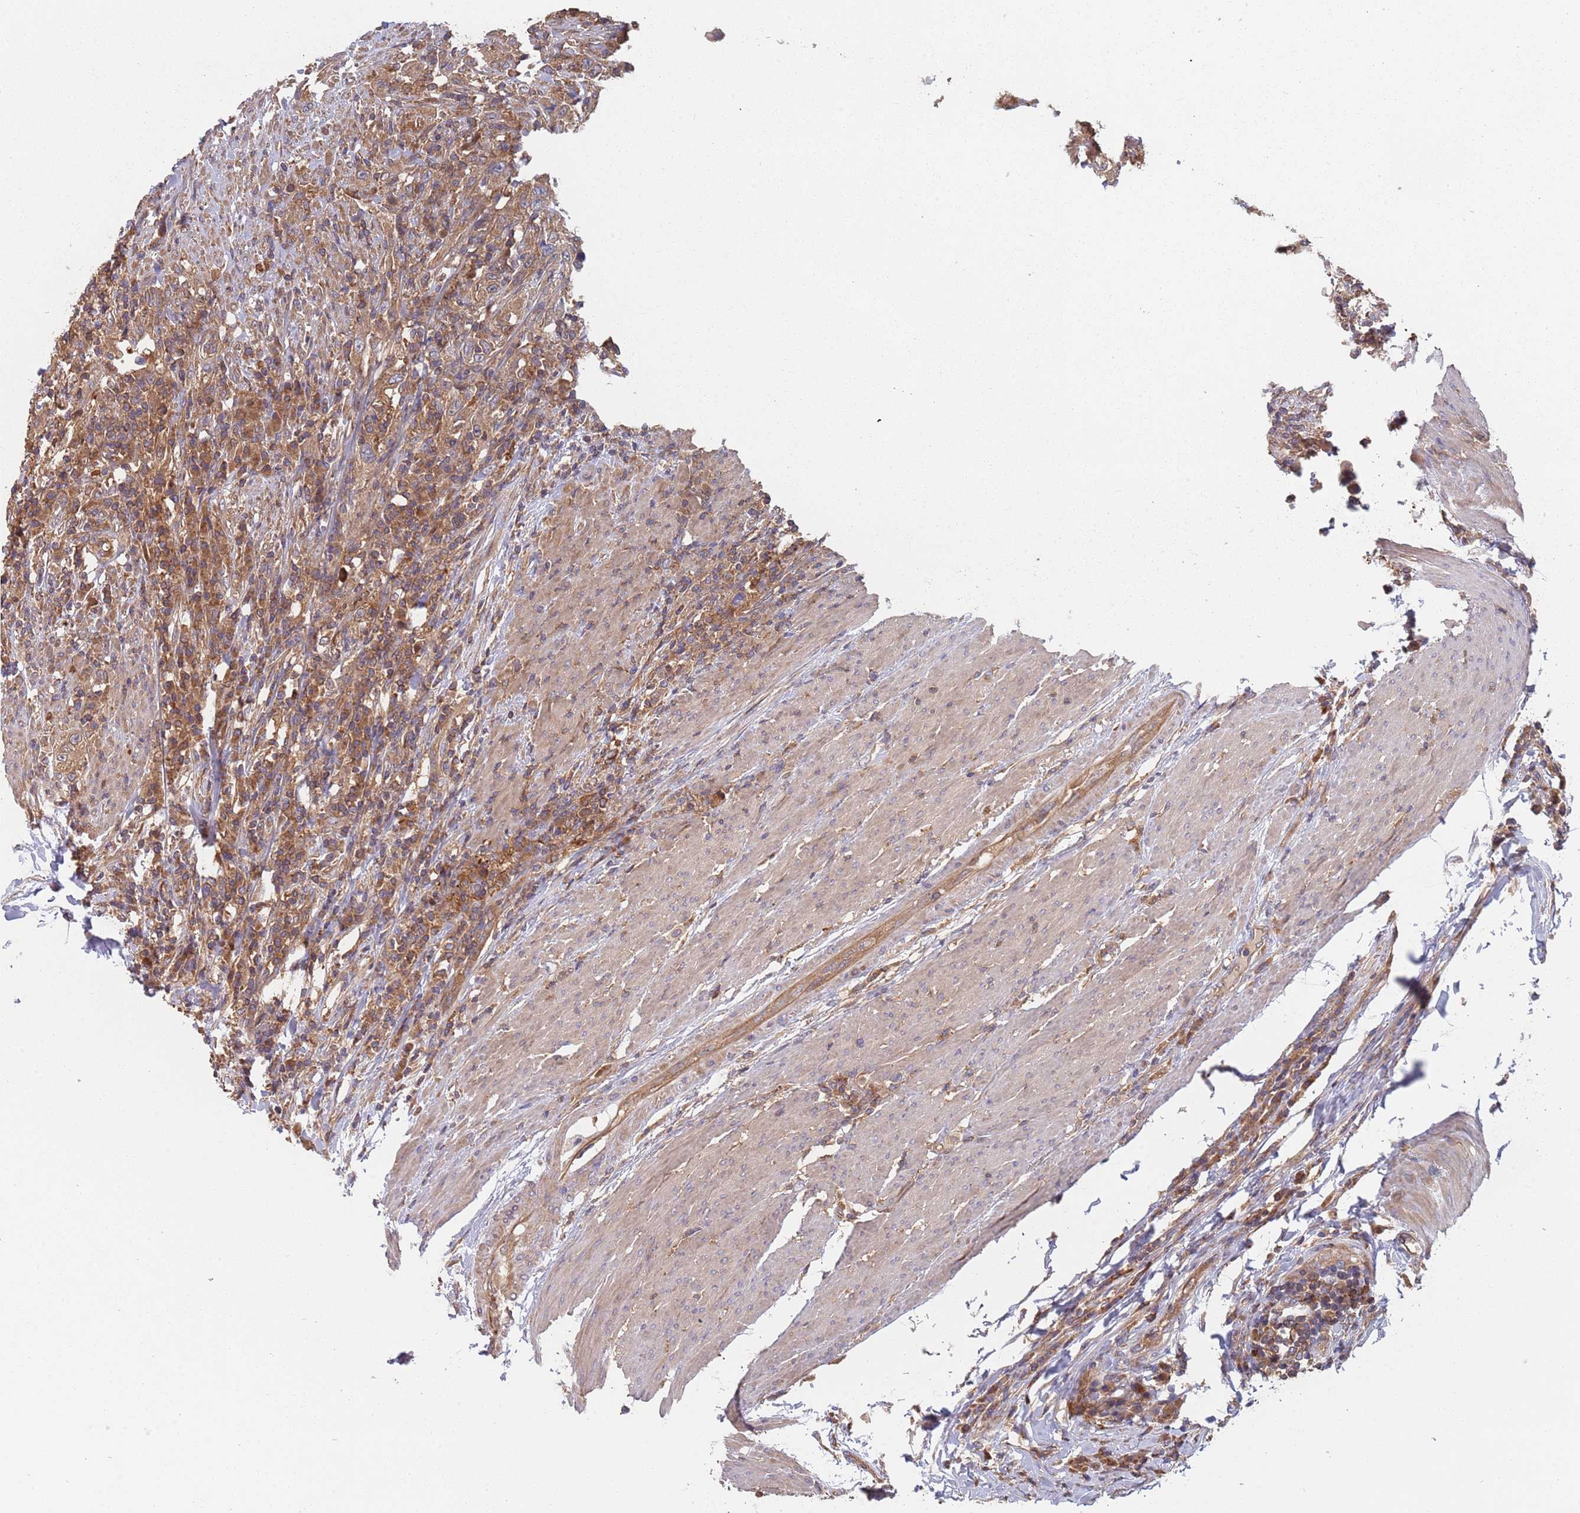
{"staining": {"intensity": "moderate", "quantity": ">75%", "location": "cytoplasmic/membranous"}, "tissue": "urothelial cancer", "cell_type": "Tumor cells", "image_type": "cancer", "snomed": [{"axis": "morphology", "description": "Urothelial carcinoma, High grade"}, {"axis": "topography", "description": "Urinary bladder"}], "caption": "Brown immunohistochemical staining in urothelial carcinoma (high-grade) demonstrates moderate cytoplasmic/membranous positivity in approximately >75% of tumor cells.", "gene": "GDI2", "patient": {"sex": "male", "age": 61}}